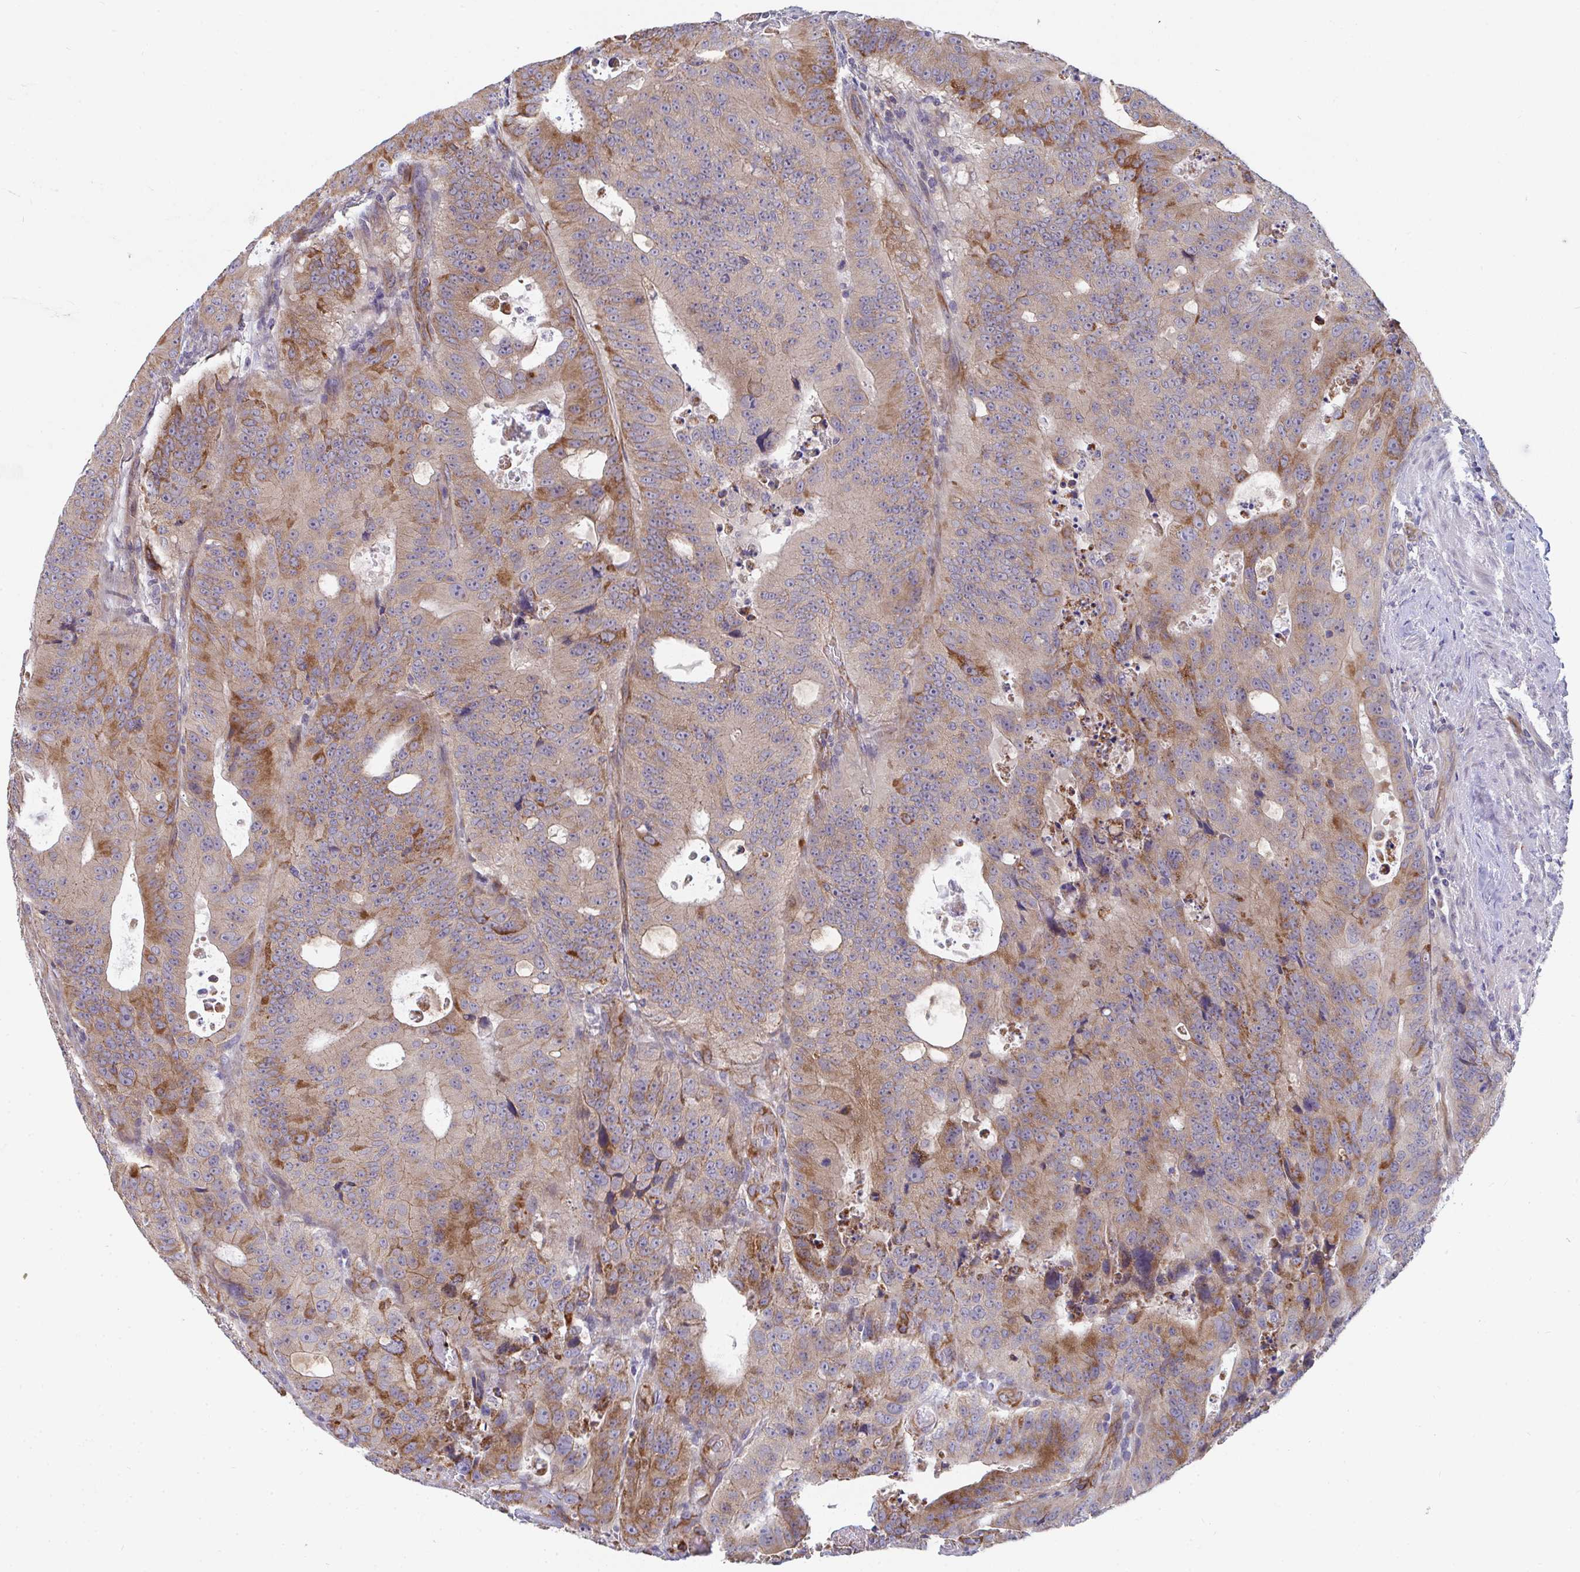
{"staining": {"intensity": "moderate", "quantity": ">75%", "location": "cytoplasmic/membranous"}, "tissue": "colorectal cancer", "cell_type": "Tumor cells", "image_type": "cancer", "snomed": [{"axis": "morphology", "description": "Adenocarcinoma, NOS"}, {"axis": "topography", "description": "Colon"}], "caption": "Moderate cytoplasmic/membranous positivity for a protein is appreciated in approximately >75% of tumor cells of colorectal adenocarcinoma using IHC.", "gene": "EIF1AD", "patient": {"sex": "male", "age": 62}}